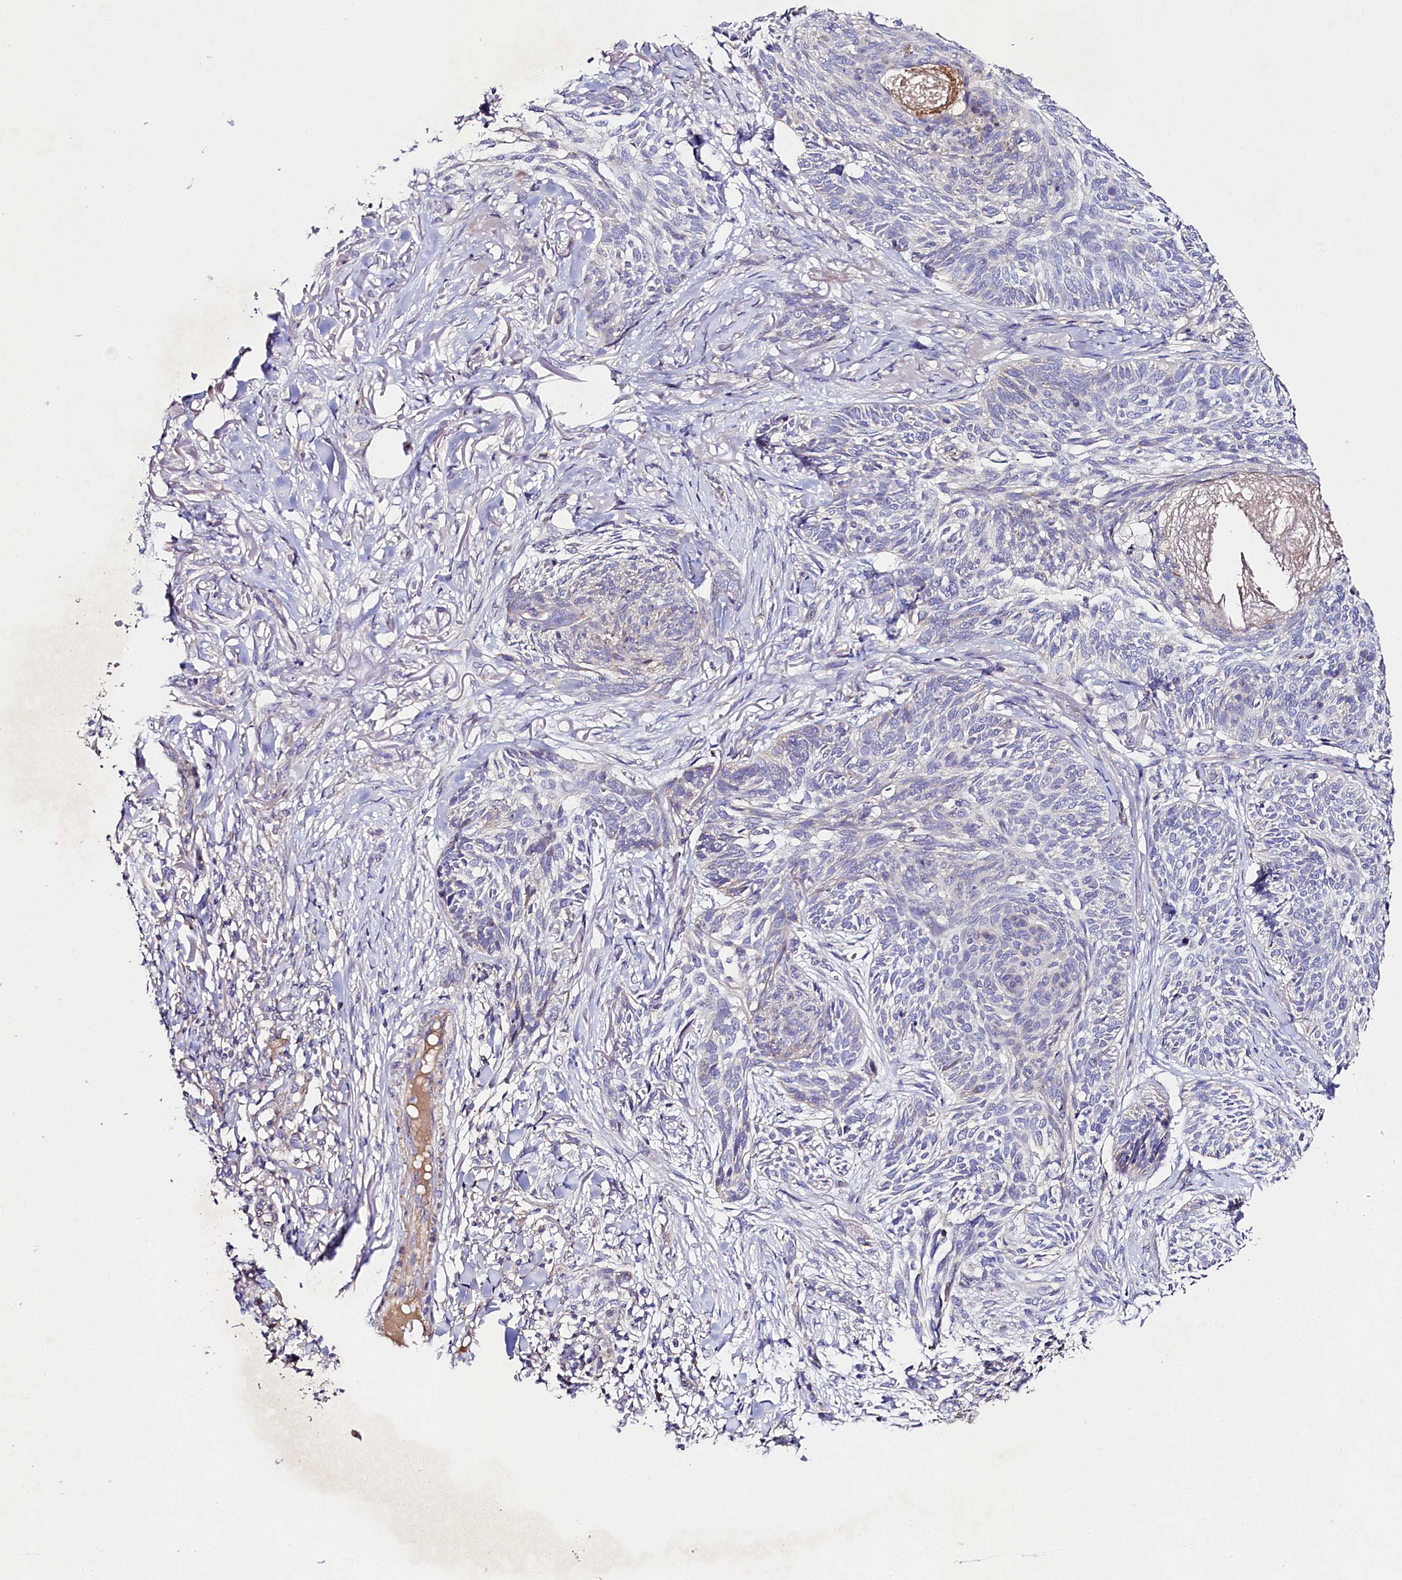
{"staining": {"intensity": "negative", "quantity": "none", "location": "none"}, "tissue": "skin cancer", "cell_type": "Tumor cells", "image_type": "cancer", "snomed": [{"axis": "morphology", "description": "Normal tissue, NOS"}, {"axis": "morphology", "description": "Basal cell carcinoma"}, {"axis": "topography", "description": "Skin"}], "caption": "Immunohistochemistry (IHC) photomicrograph of neoplastic tissue: skin cancer (basal cell carcinoma) stained with DAB (3,3'-diaminobenzidine) reveals no significant protein expression in tumor cells. Nuclei are stained in blue.", "gene": "FXYD6", "patient": {"sex": "male", "age": 66}}